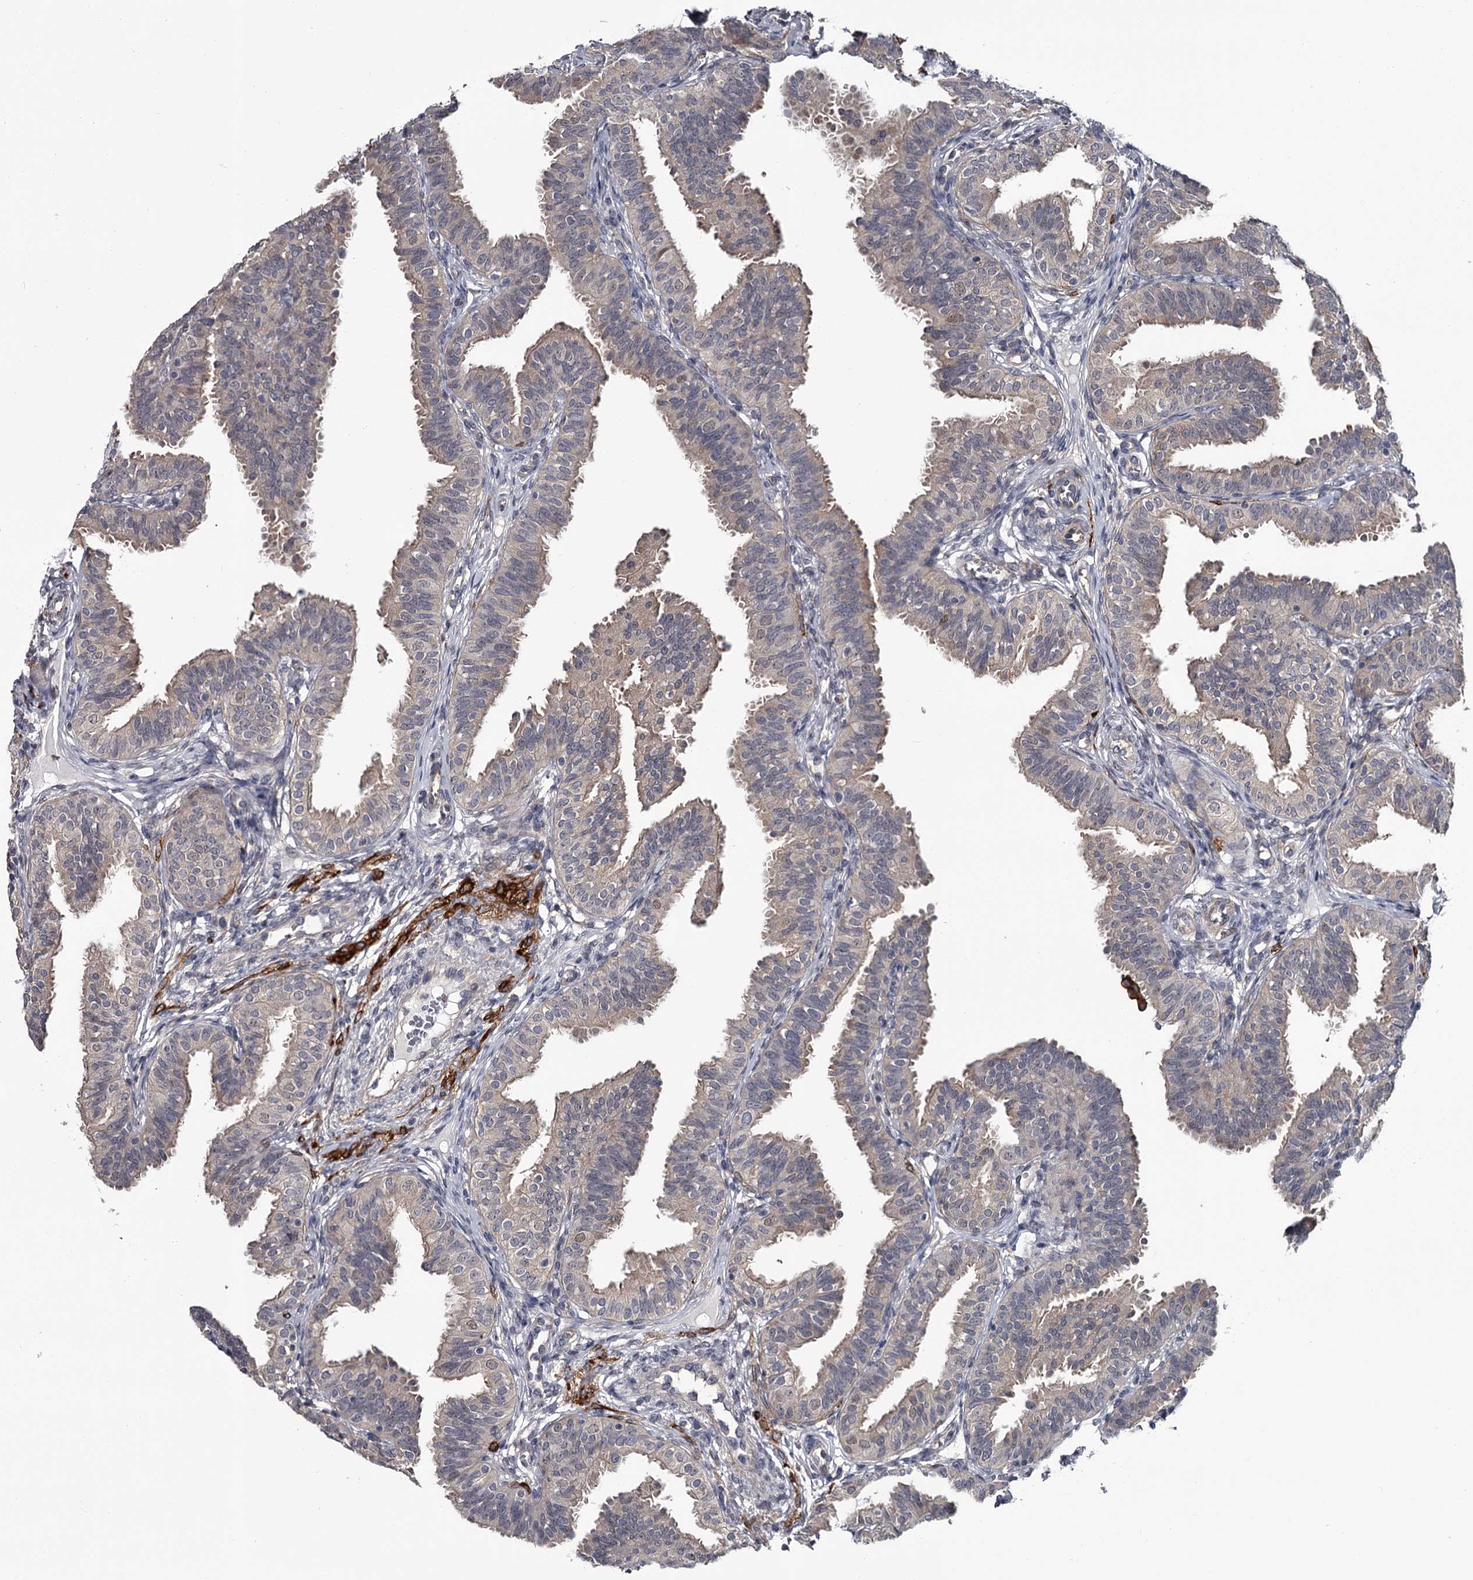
{"staining": {"intensity": "negative", "quantity": "none", "location": "none"}, "tissue": "fallopian tube", "cell_type": "Glandular cells", "image_type": "normal", "snomed": [{"axis": "morphology", "description": "Normal tissue, NOS"}, {"axis": "topography", "description": "Fallopian tube"}], "caption": "The immunohistochemistry histopathology image has no significant expression in glandular cells of fallopian tube.", "gene": "DAO", "patient": {"sex": "female", "age": 35}}